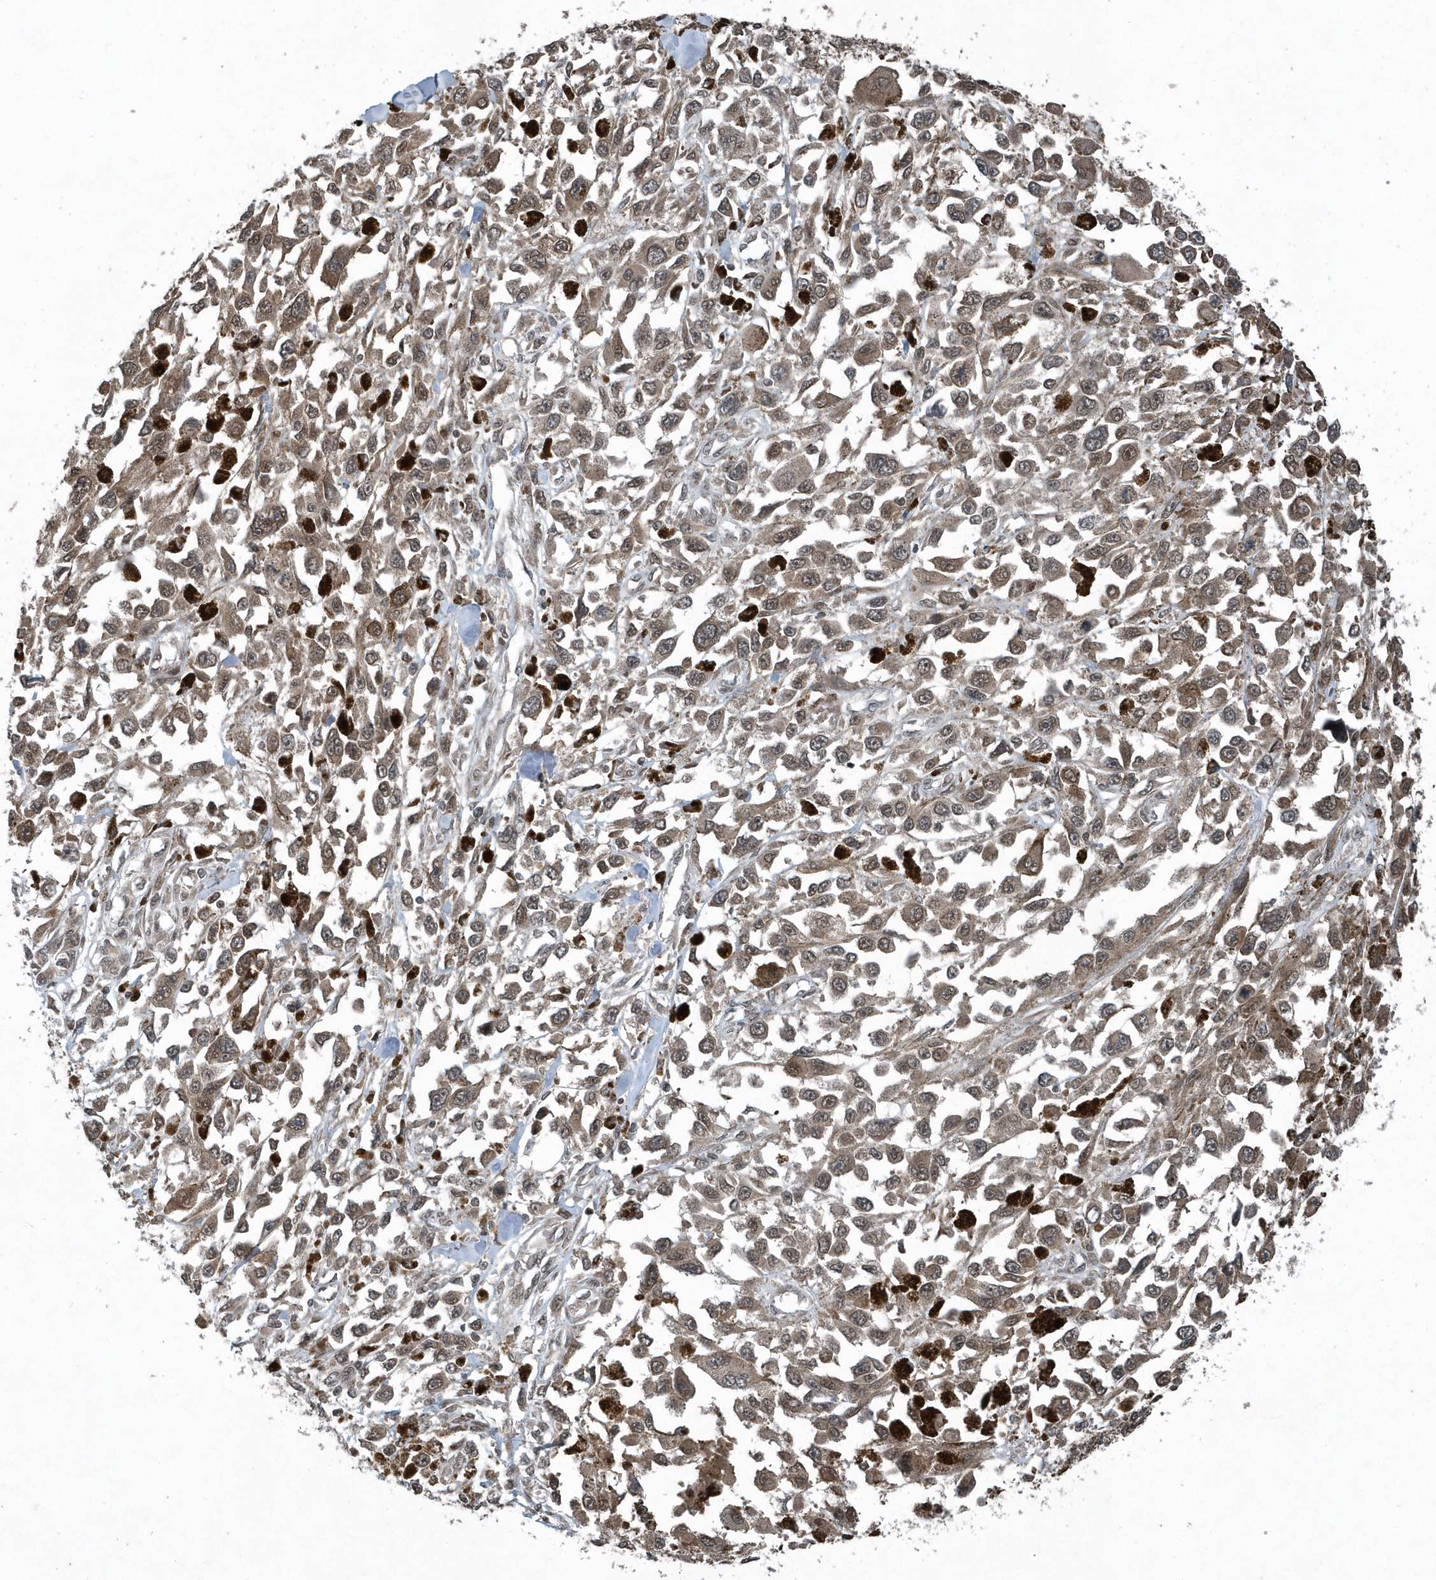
{"staining": {"intensity": "weak", "quantity": "25%-75%", "location": "cytoplasmic/membranous"}, "tissue": "melanoma", "cell_type": "Tumor cells", "image_type": "cancer", "snomed": [{"axis": "morphology", "description": "Malignant melanoma, Metastatic site"}, {"axis": "topography", "description": "Lymph node"}], "caption": "A micrograph of human malignant melanoma (metastatic site) stained for a protein demonstrates weak cytoplasmic/membranous brown staining in tumor cells. (Brightfield microscopy of DAB IHC at high magnification).", "gene": "EIF2B1", "patient": {"sex": "male", "age": 59}}